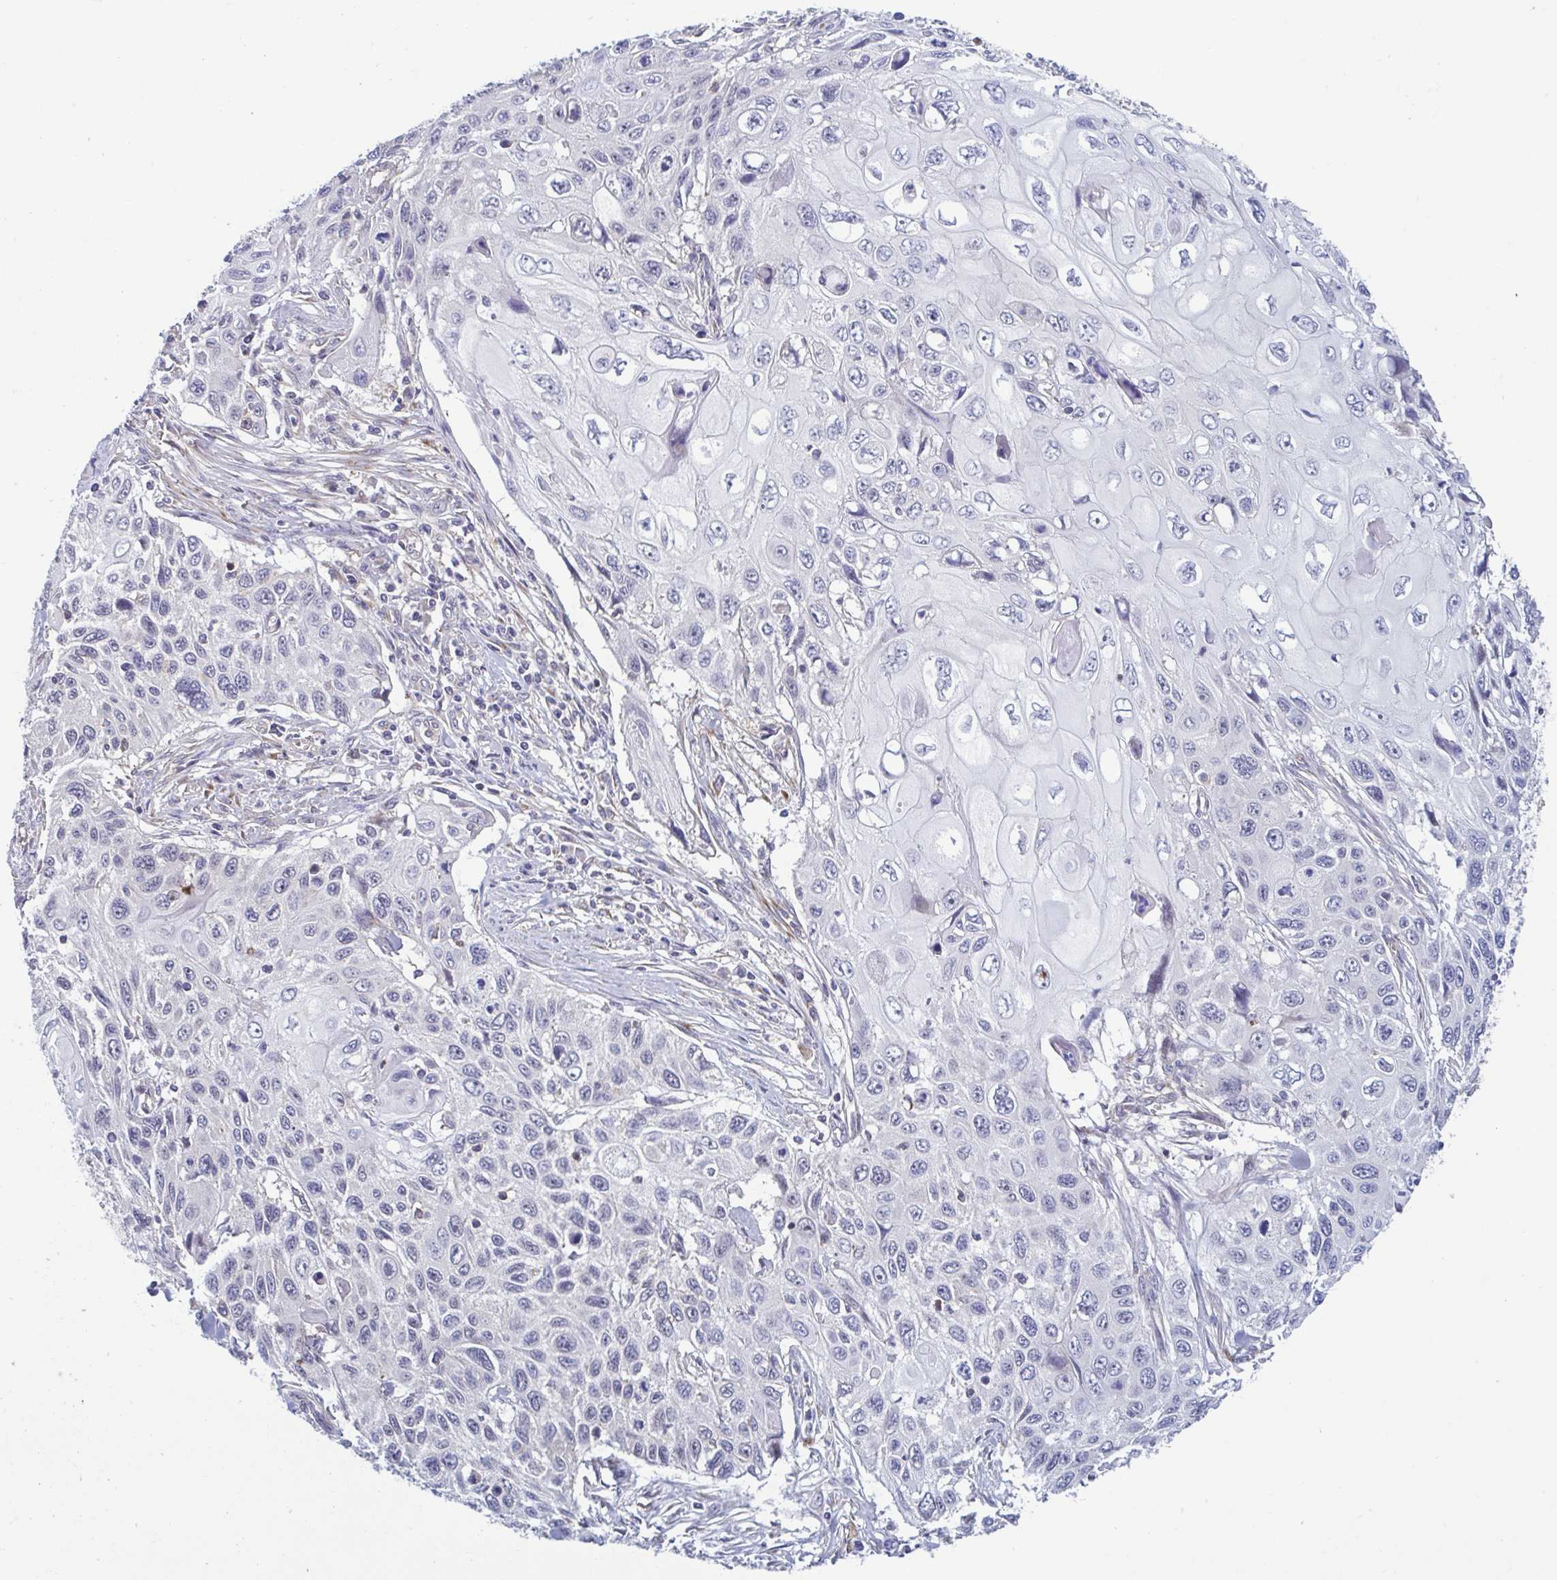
{"staining": {"intensity": "negative", "quantity": "none", "location": "none"}, "tissue": "cervical cancer", "cell_type": "Tumor cells", "image_type": "cancer", "snomed": [{"axis": "morphology", "description": "Squamous cell carcinoma, NOS"}, {"axis": "topography", "description": "Cervix"}], "caption": "High power microscopy photomicrograph of an immunohistochemistry histopathology image of cervical cancer (squamous cell carcinoma), revealing no significant expression in tumor cells.", "gene": "LRRC38", "patient": {"sex": "female", "age": 70}}